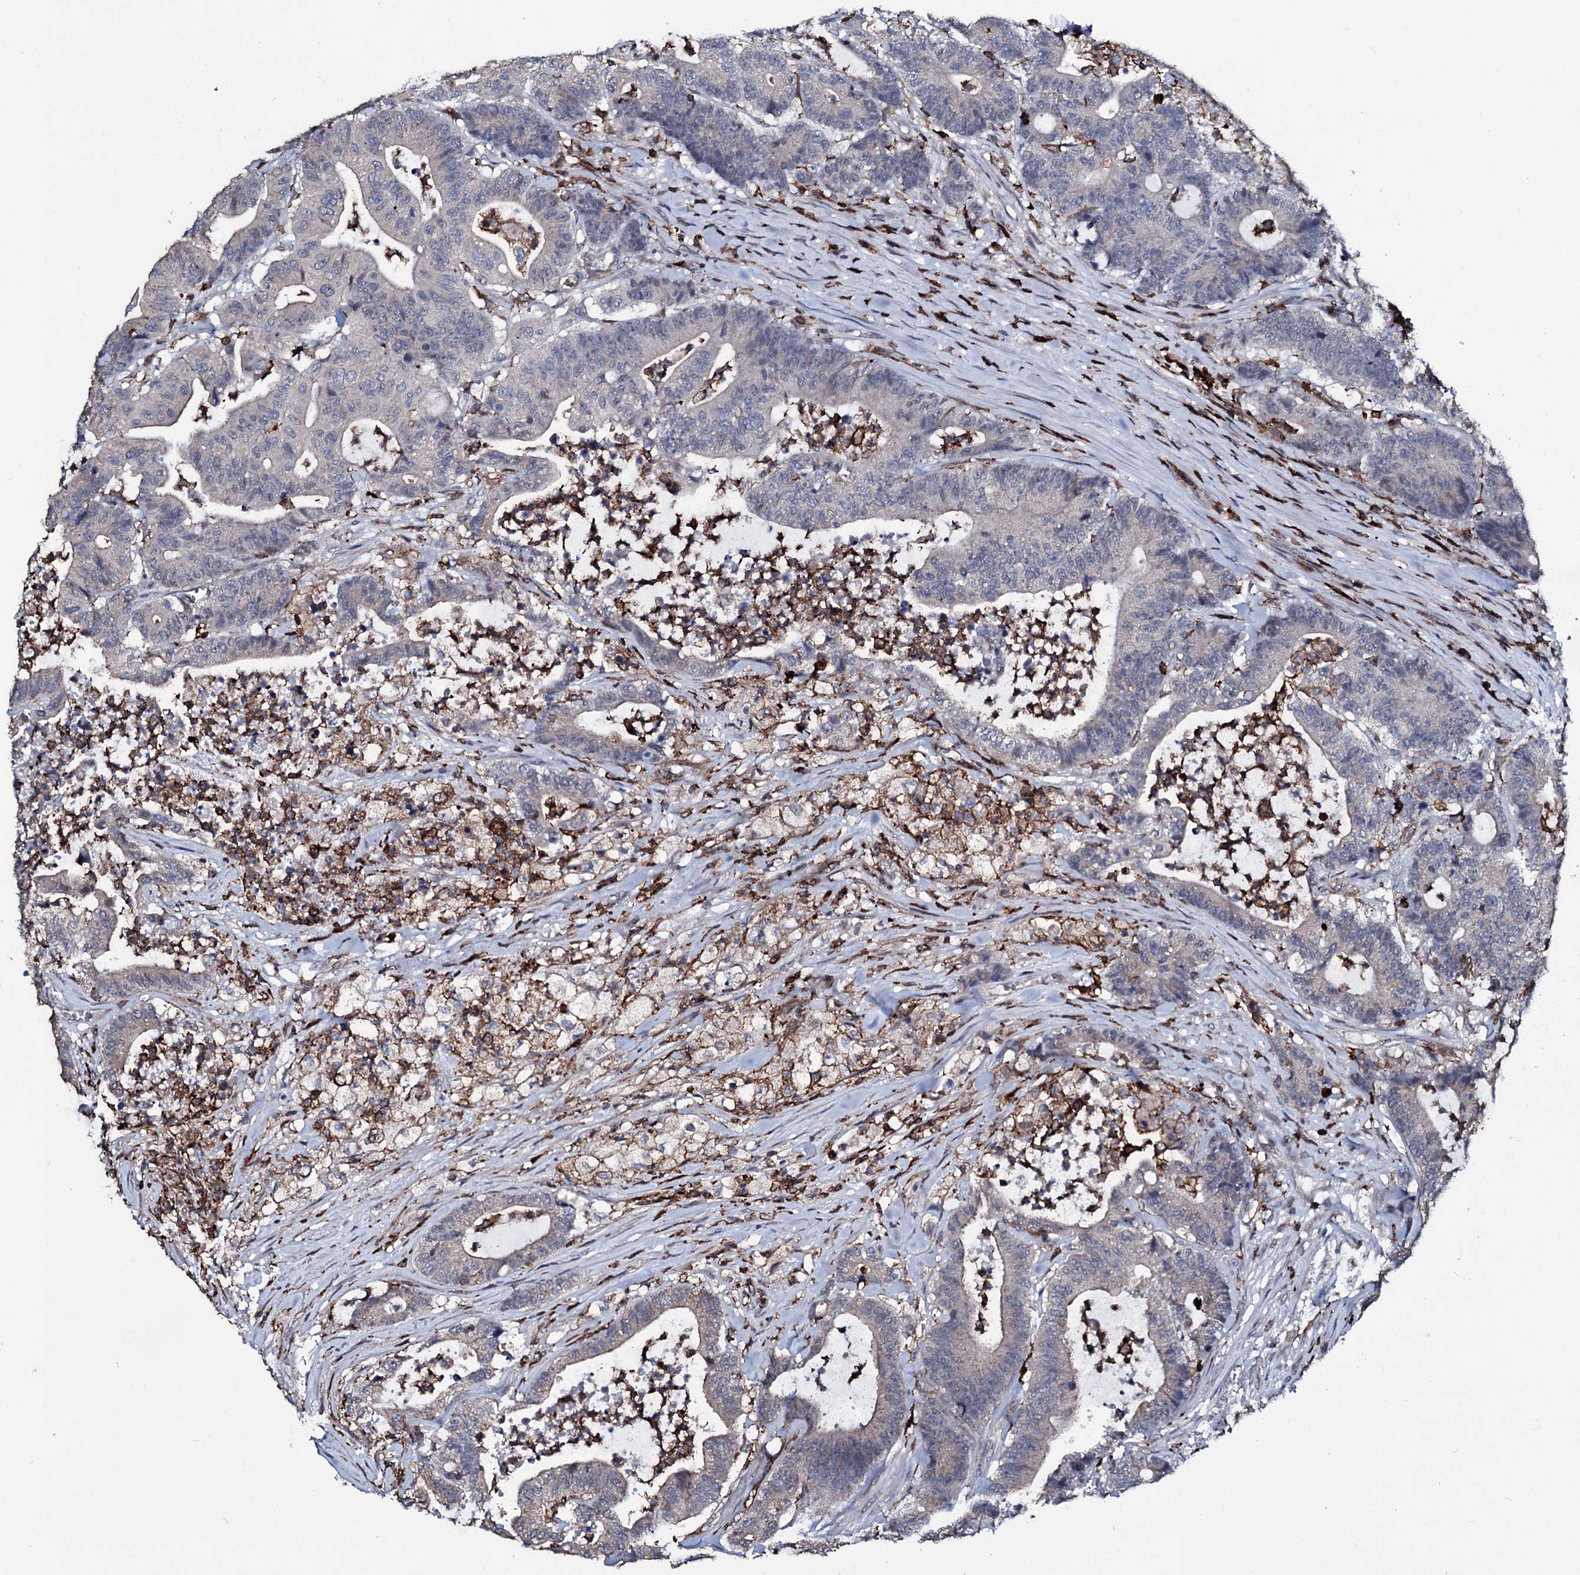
{"staining": {"intensity": "weak", "quantity": "<25%", "location": "cytoplasmic/membranous"}, "tissue": "colorectal cancer", "cell_type": "Tumor cells", "image_type": "cancer", "snomed": [{"axis": "morphology", "description": "Adenocarcinoma, NOS"}, {"axis": "topography", "description": "Colon"}], "caption": "Tumor cells are negative for protein expression in human adenocarcinoma (colorectal).", "gene": "OGFOD2", "patient": {"sex": "female", "age": 84}}